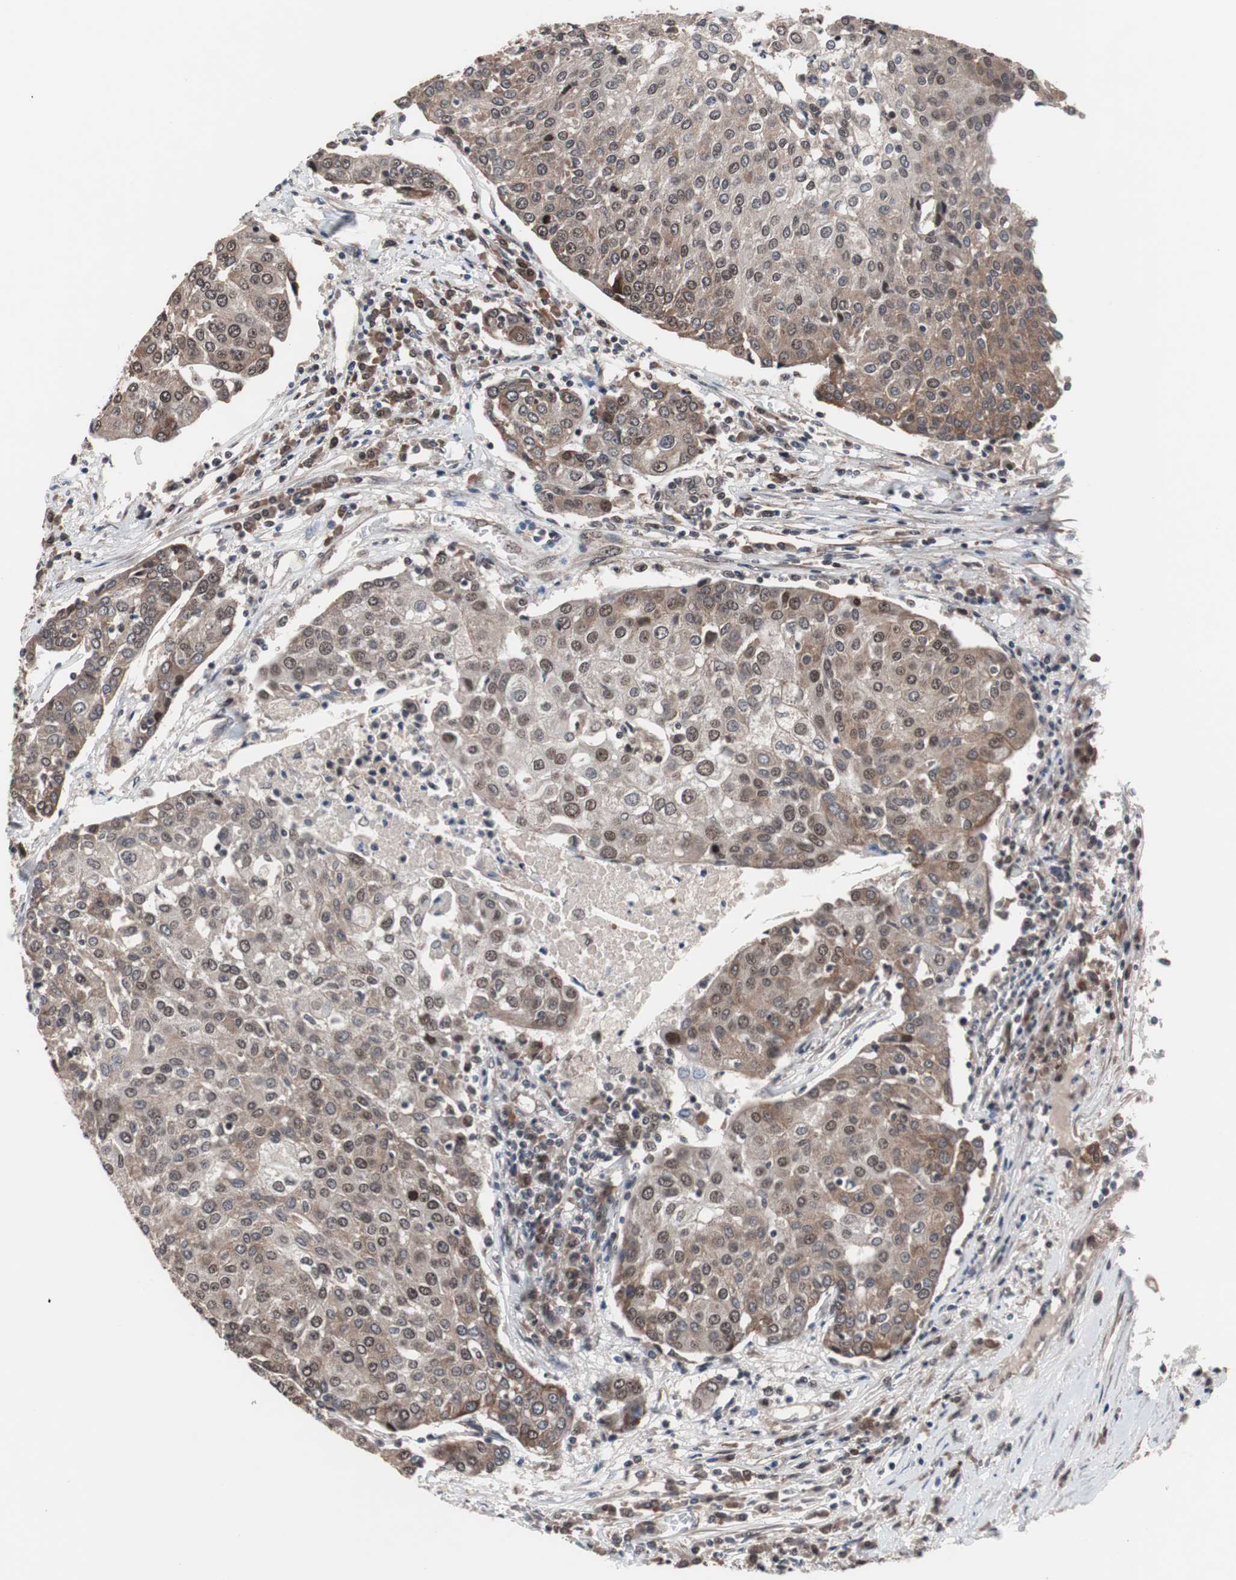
{"staining": {"intensity": "moderate", "quantity": ">75%", "location": "cytoplasmic/membranous,nuclear"}, "tissue": "urothelial cancer", "cell_type": "Tumor cells", "image_type": "cancer", "snomed": [{"axis": "morphology", "description": "Urothelial carcinoma, High grade"}, {"axis": "topography", "description": "Urinary bladder"}], "caption": "This photomicrograph reveals urothelial cancer stained with immunohistochemistry (IHC) to label a protein in brown. The cytoplasmic/membranous and nuclear of tumor cells show moderate positivity for the protein. Nuclei are counter-stained blue.", "gene": "GTF2F2", "patient": {"sex": "female", "age": 85}}